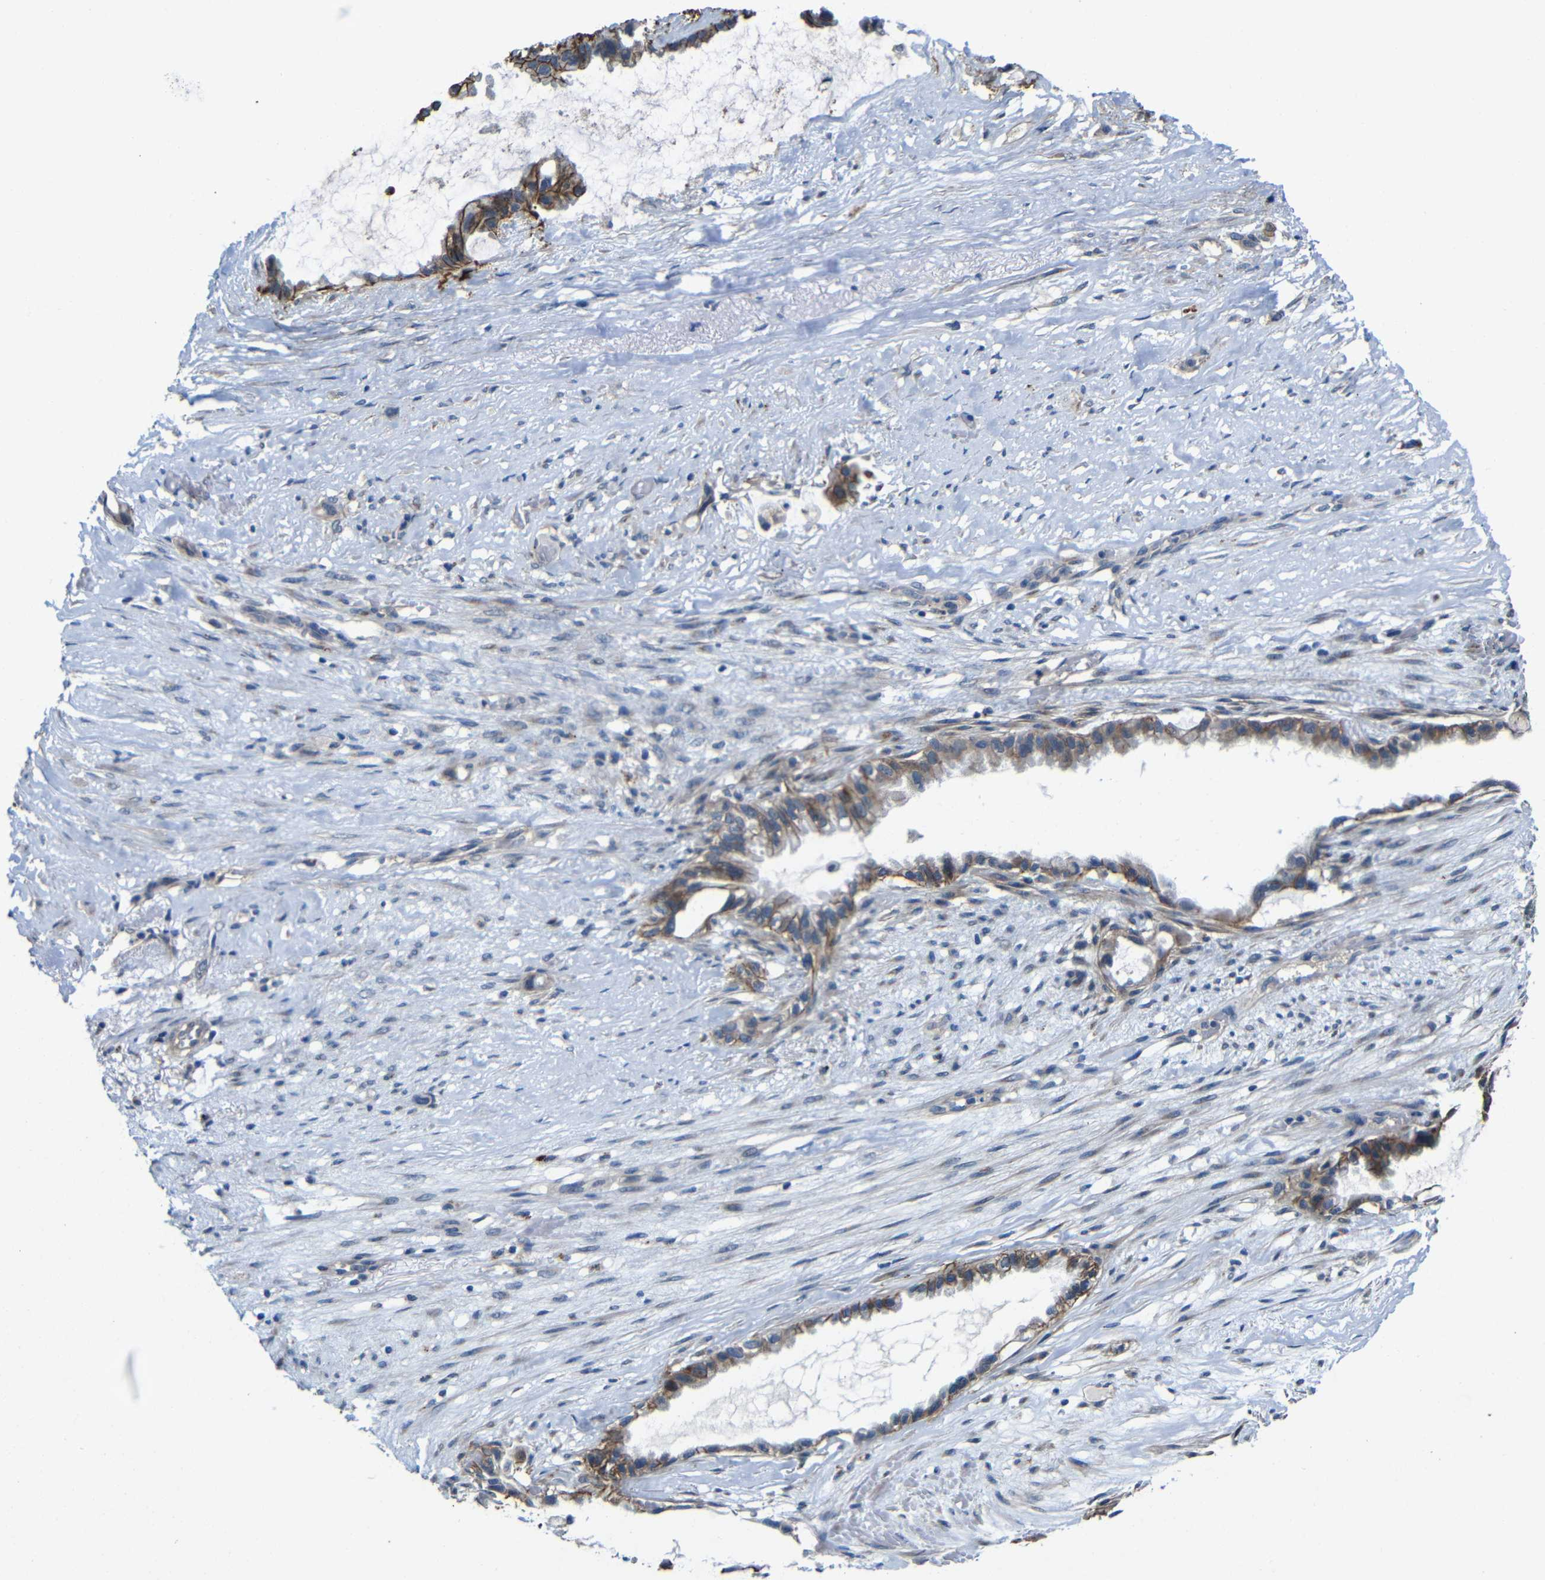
{"staining": {"intensity": "moderate", "quantity": "25%-75%", "location": "cytoplasmic/membranous"}, "tissue": "liver cancer", "cell_type": "Tumor cells", "image_type": "cancer", "snomed": [{"axis": "morphology", "description": "Cholangiocarcinoma"}, {"axis": "topography", "description": "Liver"}], "caption": "Liver cancer (cholangiocarcinoma) stained with a brown dye reveals moderate cytoplasmic/membranous positive positivity in about 25%-75% of tumor cells.", "gene": "ZNF90", "patient": {"sex": "female", "age": 65}}